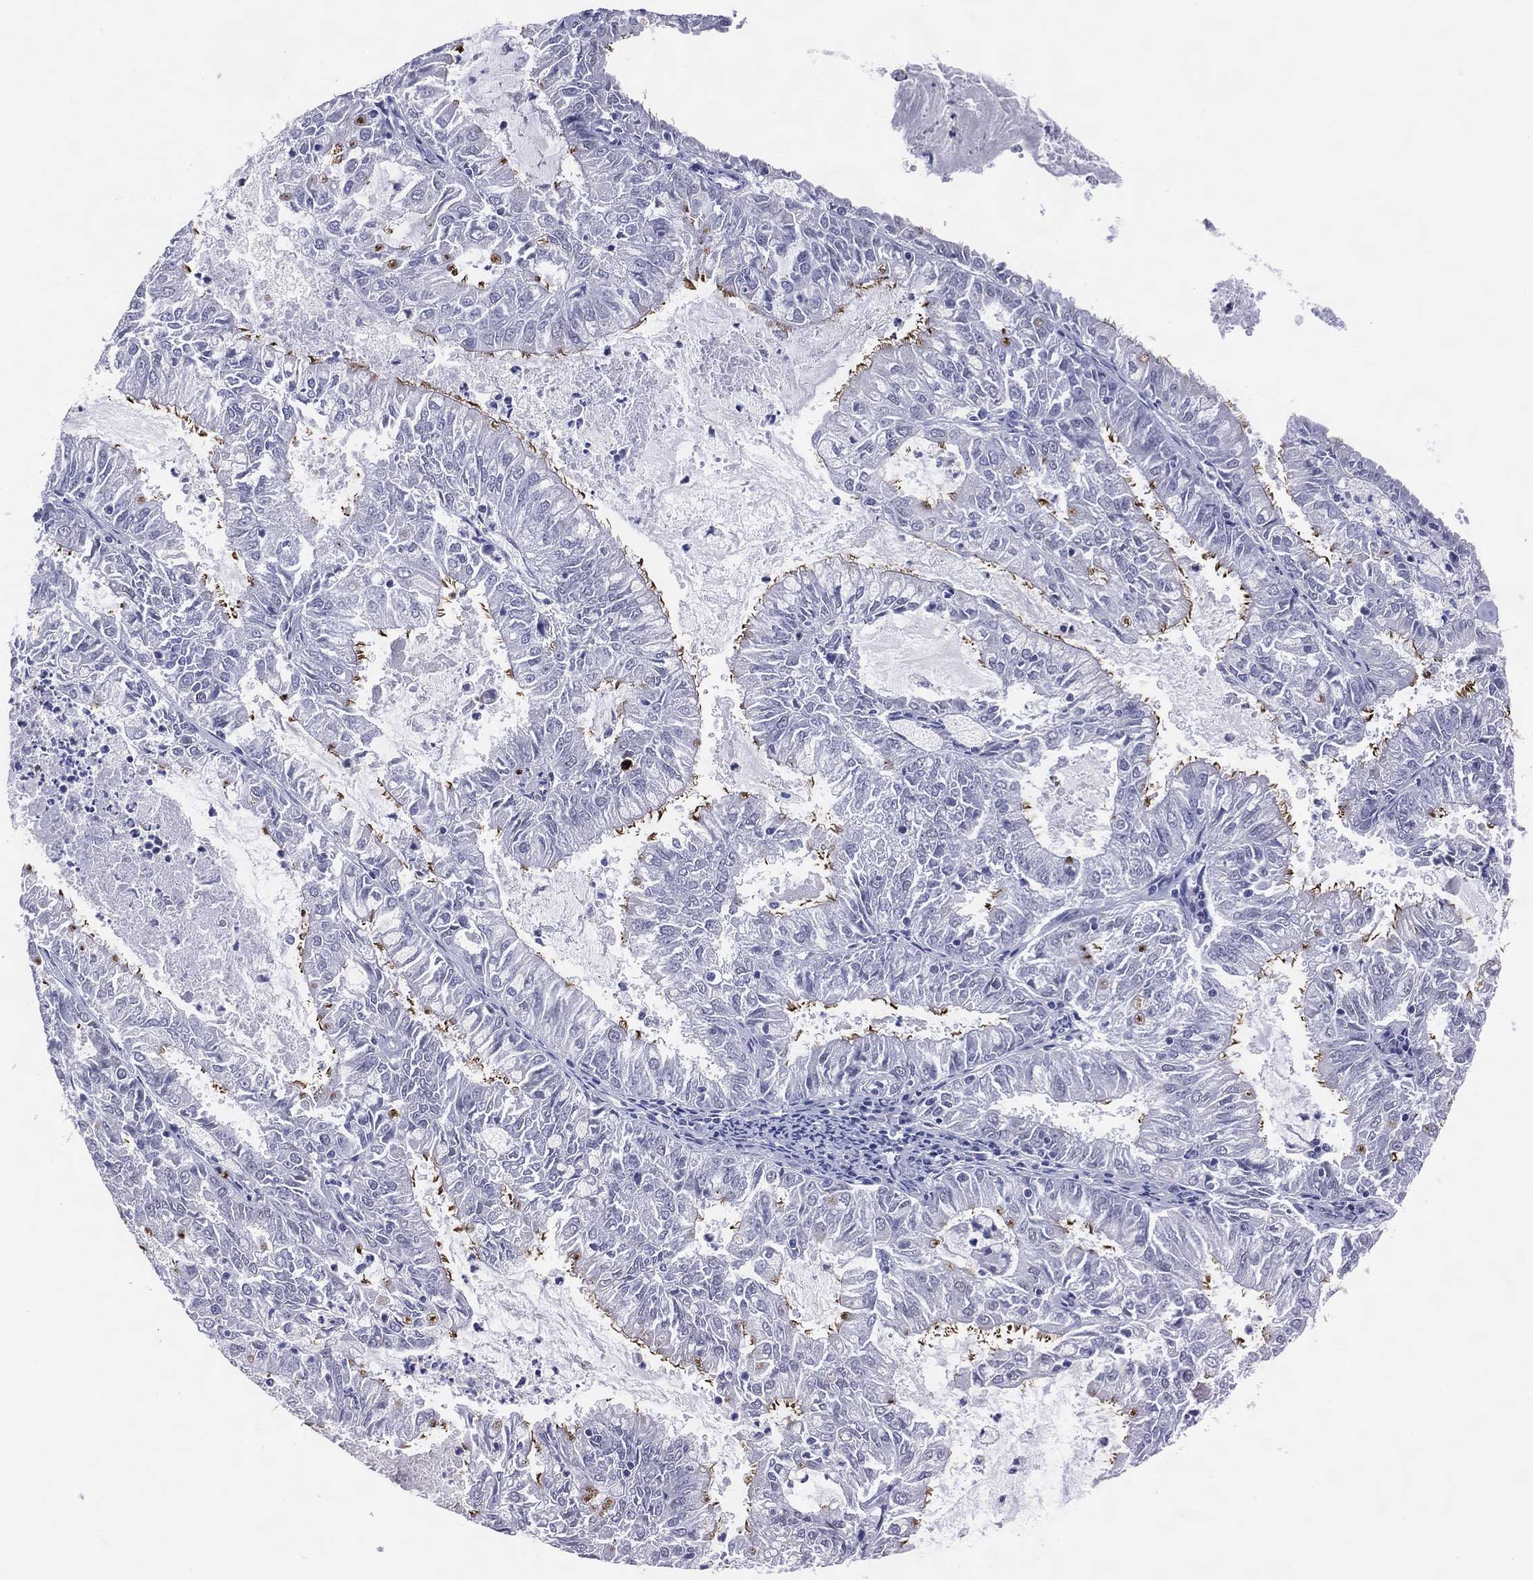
{"staining": {"intensity": "negative", "quantity": "none", "location": "none"}, "tissue": "endometrial cancer", "cell_type": "Tumor cells", "image_type": "cancer", "snomed": [{"axis": "morphology", "description": "Adenocarcinoma, NOS"}, {"axis": "topography", "description": "Endometrium"}], "caption": "Endometrial cancer (adenocarcinoma) was stained to show a protein in brown. There is no significant positivity in tumor cells.", "gene": "CFAP58", "patient": {"sex": "female", "age": 57}}